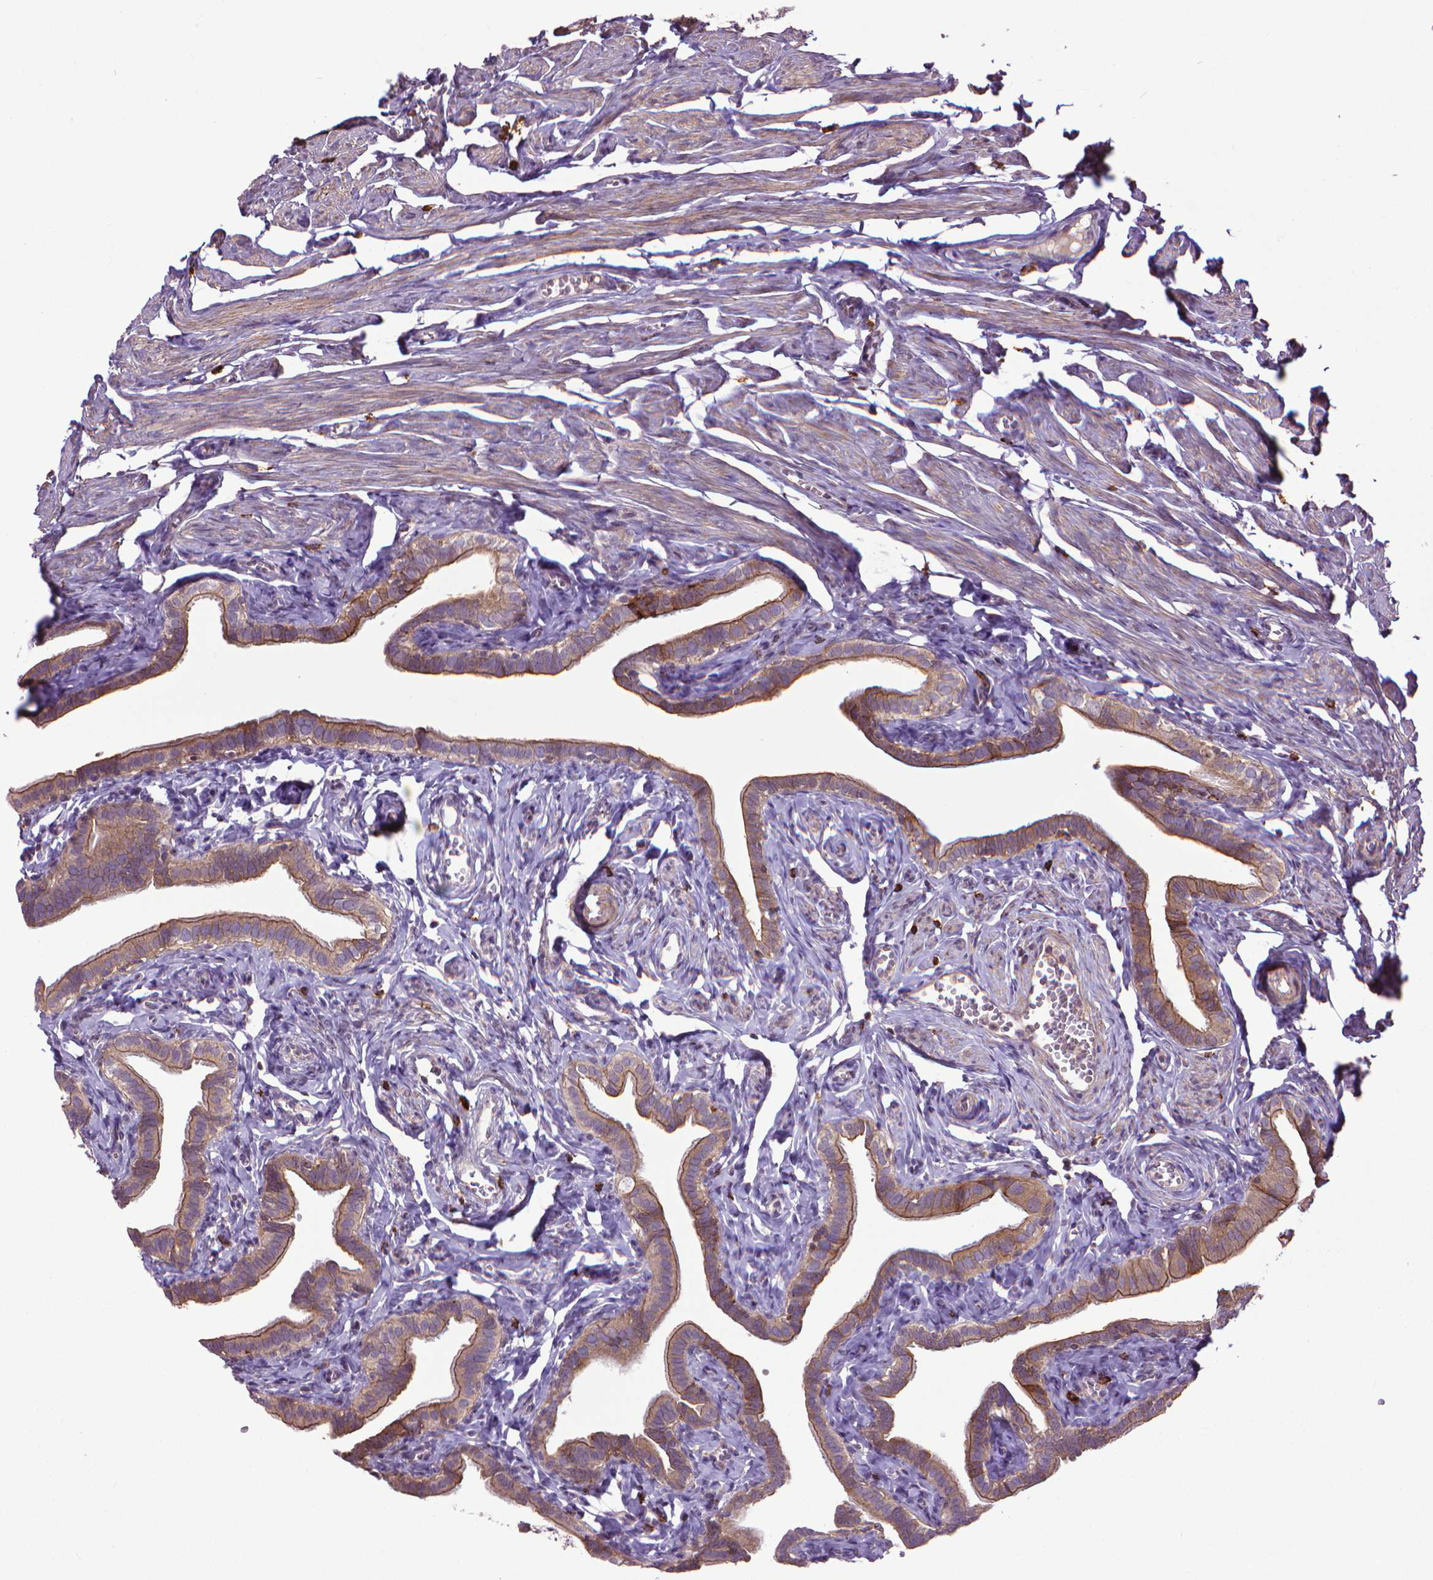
{"staining": {"intensity": "moderate", "quantity": ">75%", "location": "cytoplasmic/membranous"}, "tissue": "fallopian tube", "cell_type": "Glandular cells", "image_type": "normal", "snomed": [{"axis": "morphology", "description": "Normal tissue, NOS"}, {"axis": "topography", "description": "Fallopian tube"}], "caption": "Immunohistochemical staining of unremarkable human fallopian tube demonstrates moderate cytoplasmic/membranous protein staining in approximately >75% of glandular cells. (IHC, brightfield microscopy, high magnification).", "gene": "MYH14", "patient": {"sex": "female", "age": 41}}